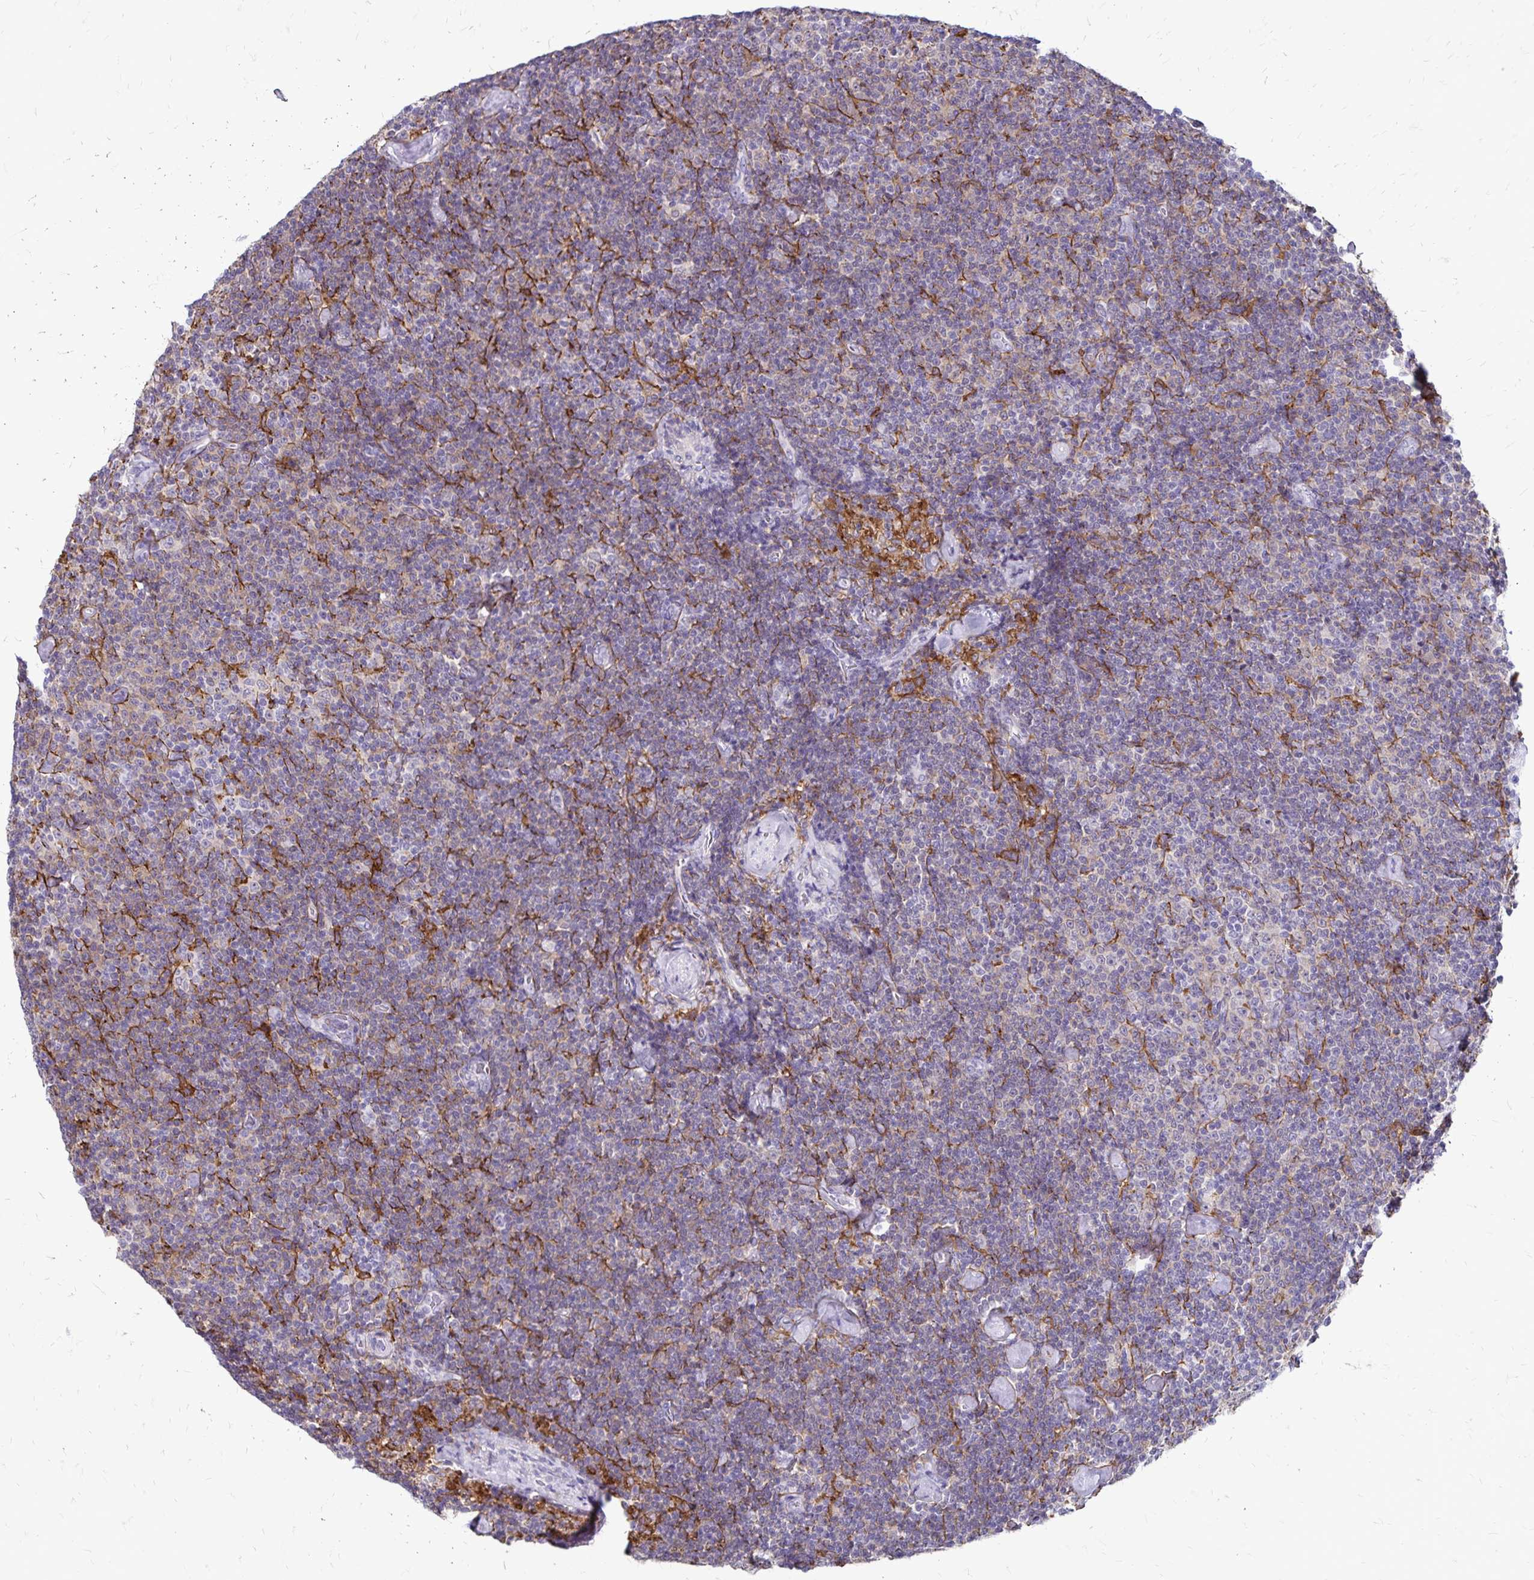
{"staining": {"intensity": "weak", "quantity": "25%-75%", "location": "cytoplasmic/membranous"}, "tissue": "lymphoma", "cell_type": "Tumor cells", "image_type": "cancer", "snomed": [{"axis": "morphology", "description": "Malignant lymphoma, non-Hodgkin's type, Low grade"}, {"axis": "topography", "description": "Lymph node"}], "caption": "DAB immunohistochemical staining of human lymphoma reveals weak cytoplasmic/membranous protein positivity in approximately 25%-75% of tumor cells. The staining is performed using DAB brown chromogen to label protein expression. The nuclei are counter-stained blue using hematoxylin.", "gene": "TNS3", "patient": {"sex": "male", "age": 81}}